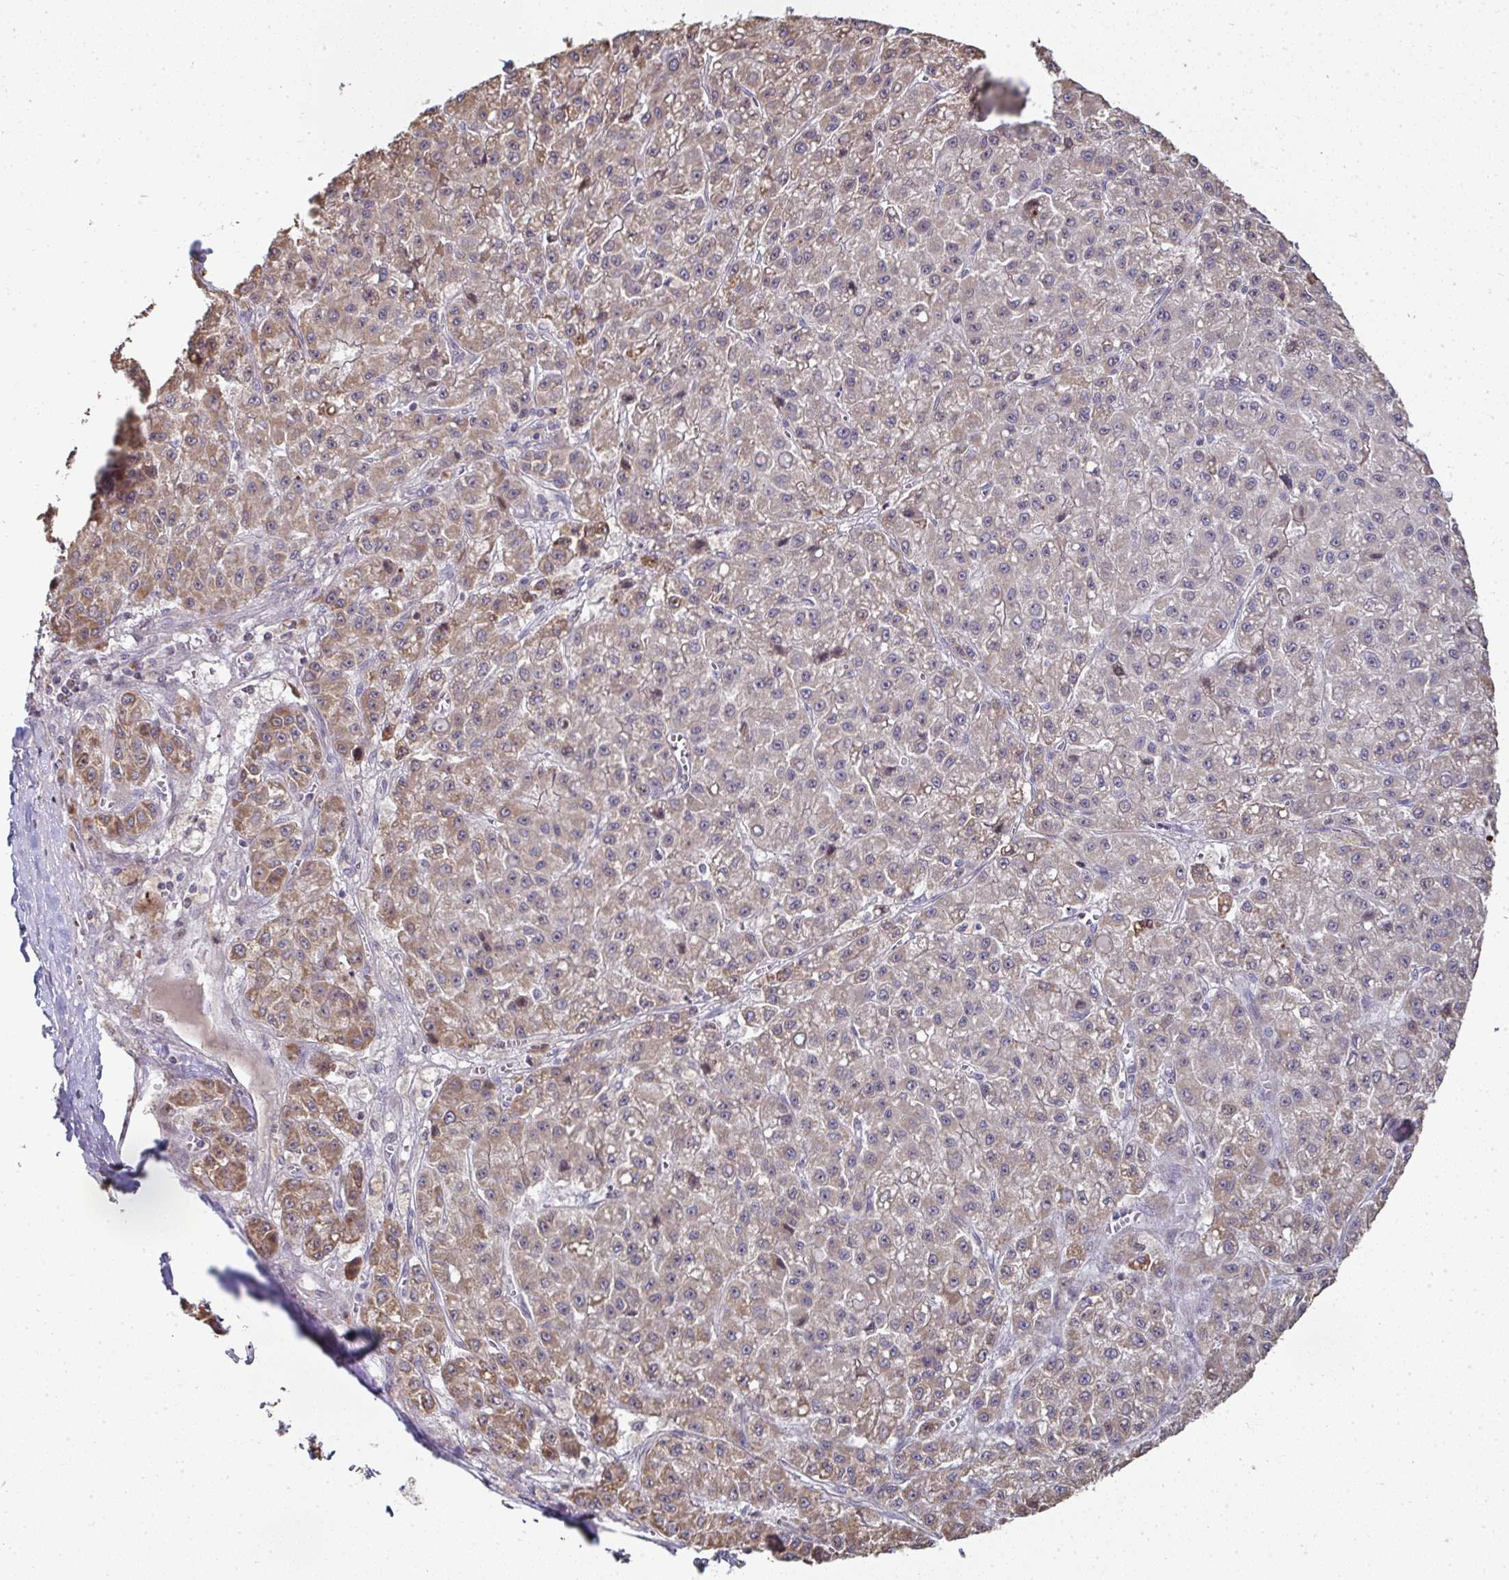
{"staining": {"intensity": "moderate", "quantity": ">75%", "location": "cytoplasmic/membranous"}, "tissue": "liver cancer", "cell_type": "Tumor cells", "image_type": "cancer", "snomed": [{"axis": "morphology", "description": "Carcinoma, Hepatocellular, NOS"}, {"axis": "topography", "description": "Liver"}], "caption": "Protein expression analysis of liver cancer shows moderate cytoplasmic/membranous positivity in approximately >75% of tumor cells.", "gene": "AGTPBP1", "patient": {"sex": "male", "age": 70}}